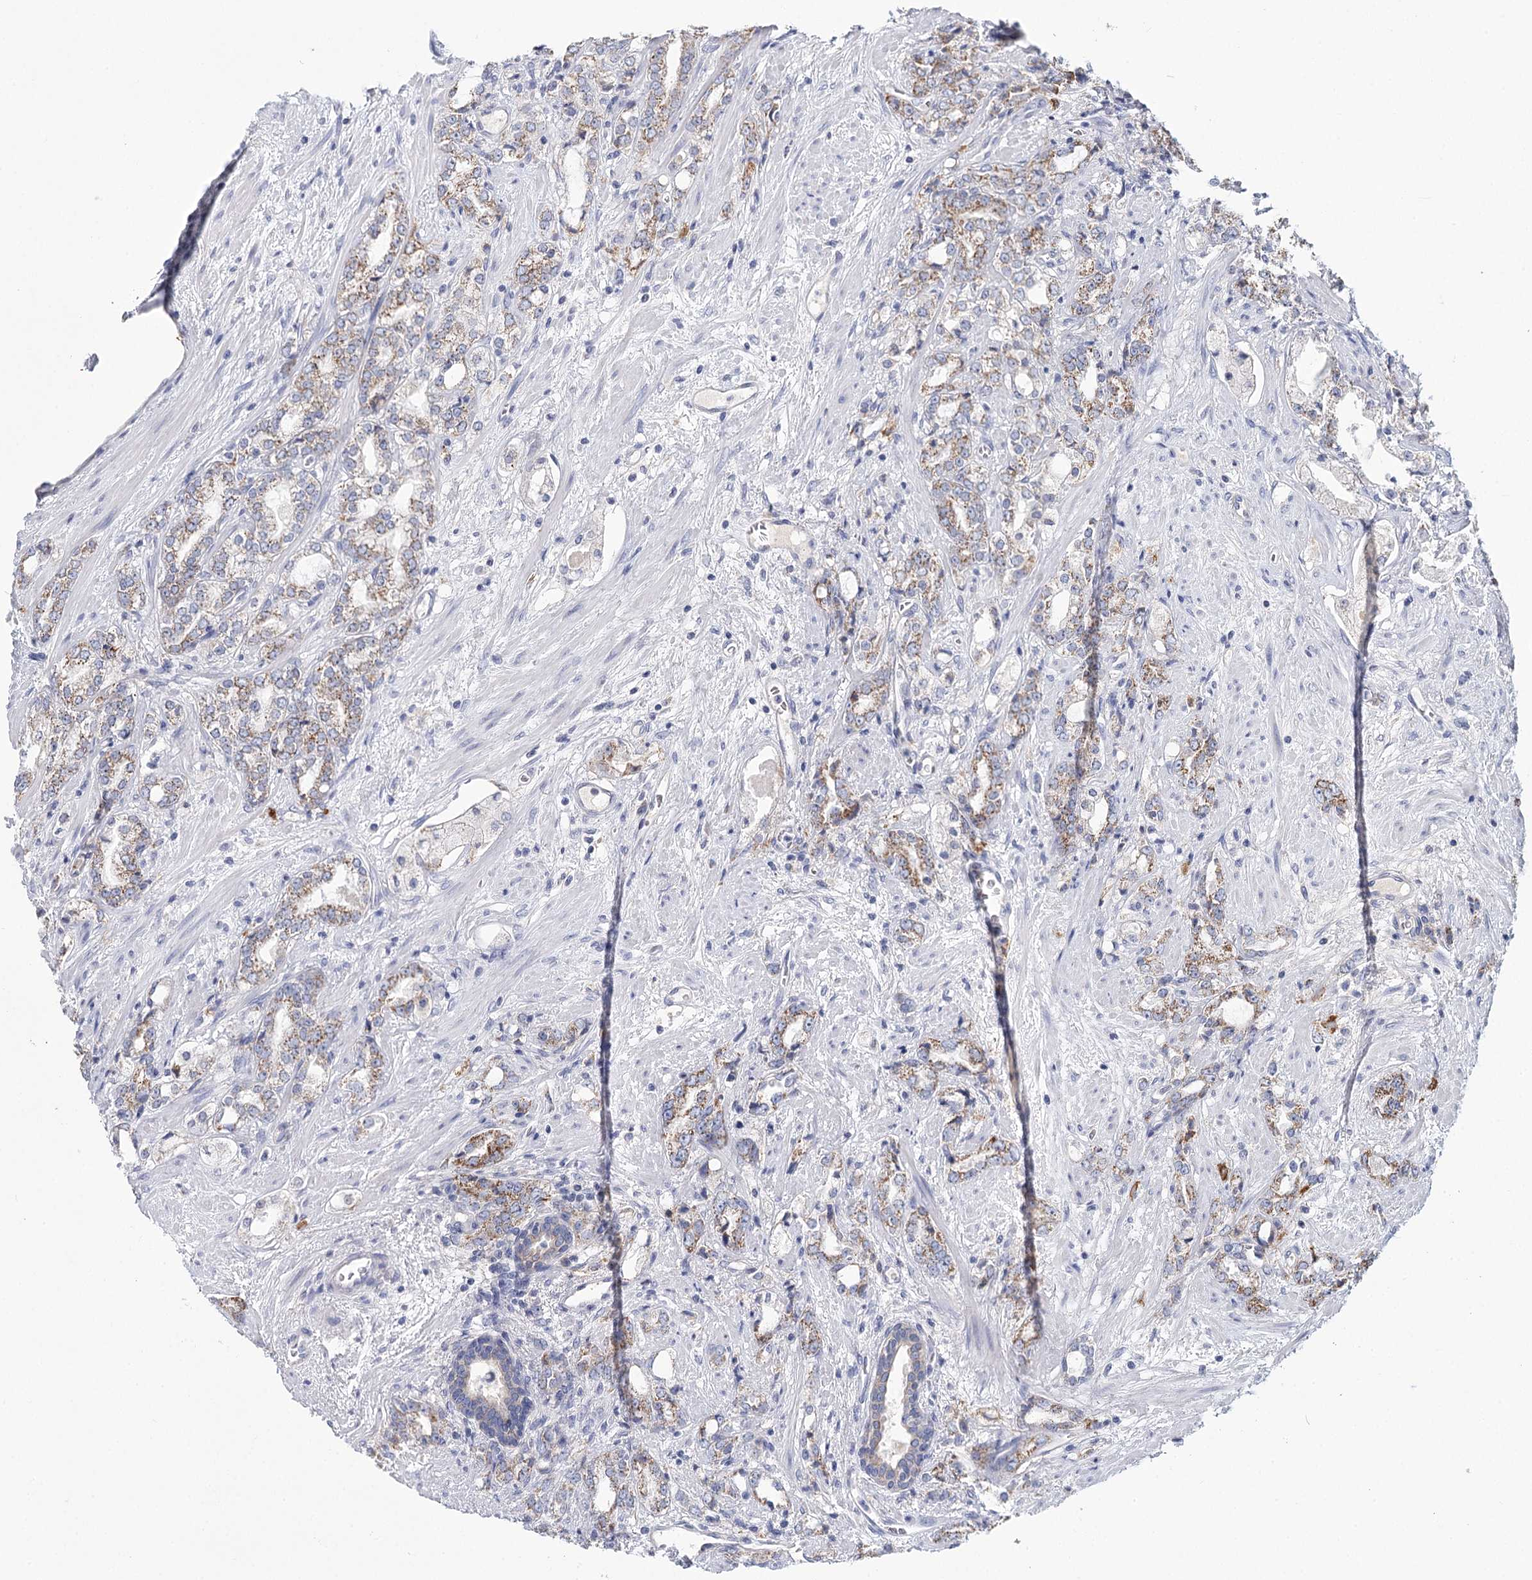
{"staining": {"intensity": "weak", "quantity": "25%-75%", "location": "cytoplasmic/membranous"}, "tissue": "prostate cancer", "cell_type": "Tumor cells", "image_type": "cancer", "snomed": [{"axis": "morphology", "description": "Adenocarcinoma, High grade"}, {"axis": "topography", "description": "Prostate"}], "caption": "Immunohistochemistry (IHC) photomicrograph of neoplastic tissue: human high-grade adenocarcinoma (prostate) stained using immunohistochemistry (IHC) demonstrates low levels of weak protein expression localized specifically in the cytoplasmic/membranous of tumor cells, appearing as a cytoplasmic/membranous brown color.", "gene": "ARHGAP44", "patient": {"sex": "male", "age": 64}}